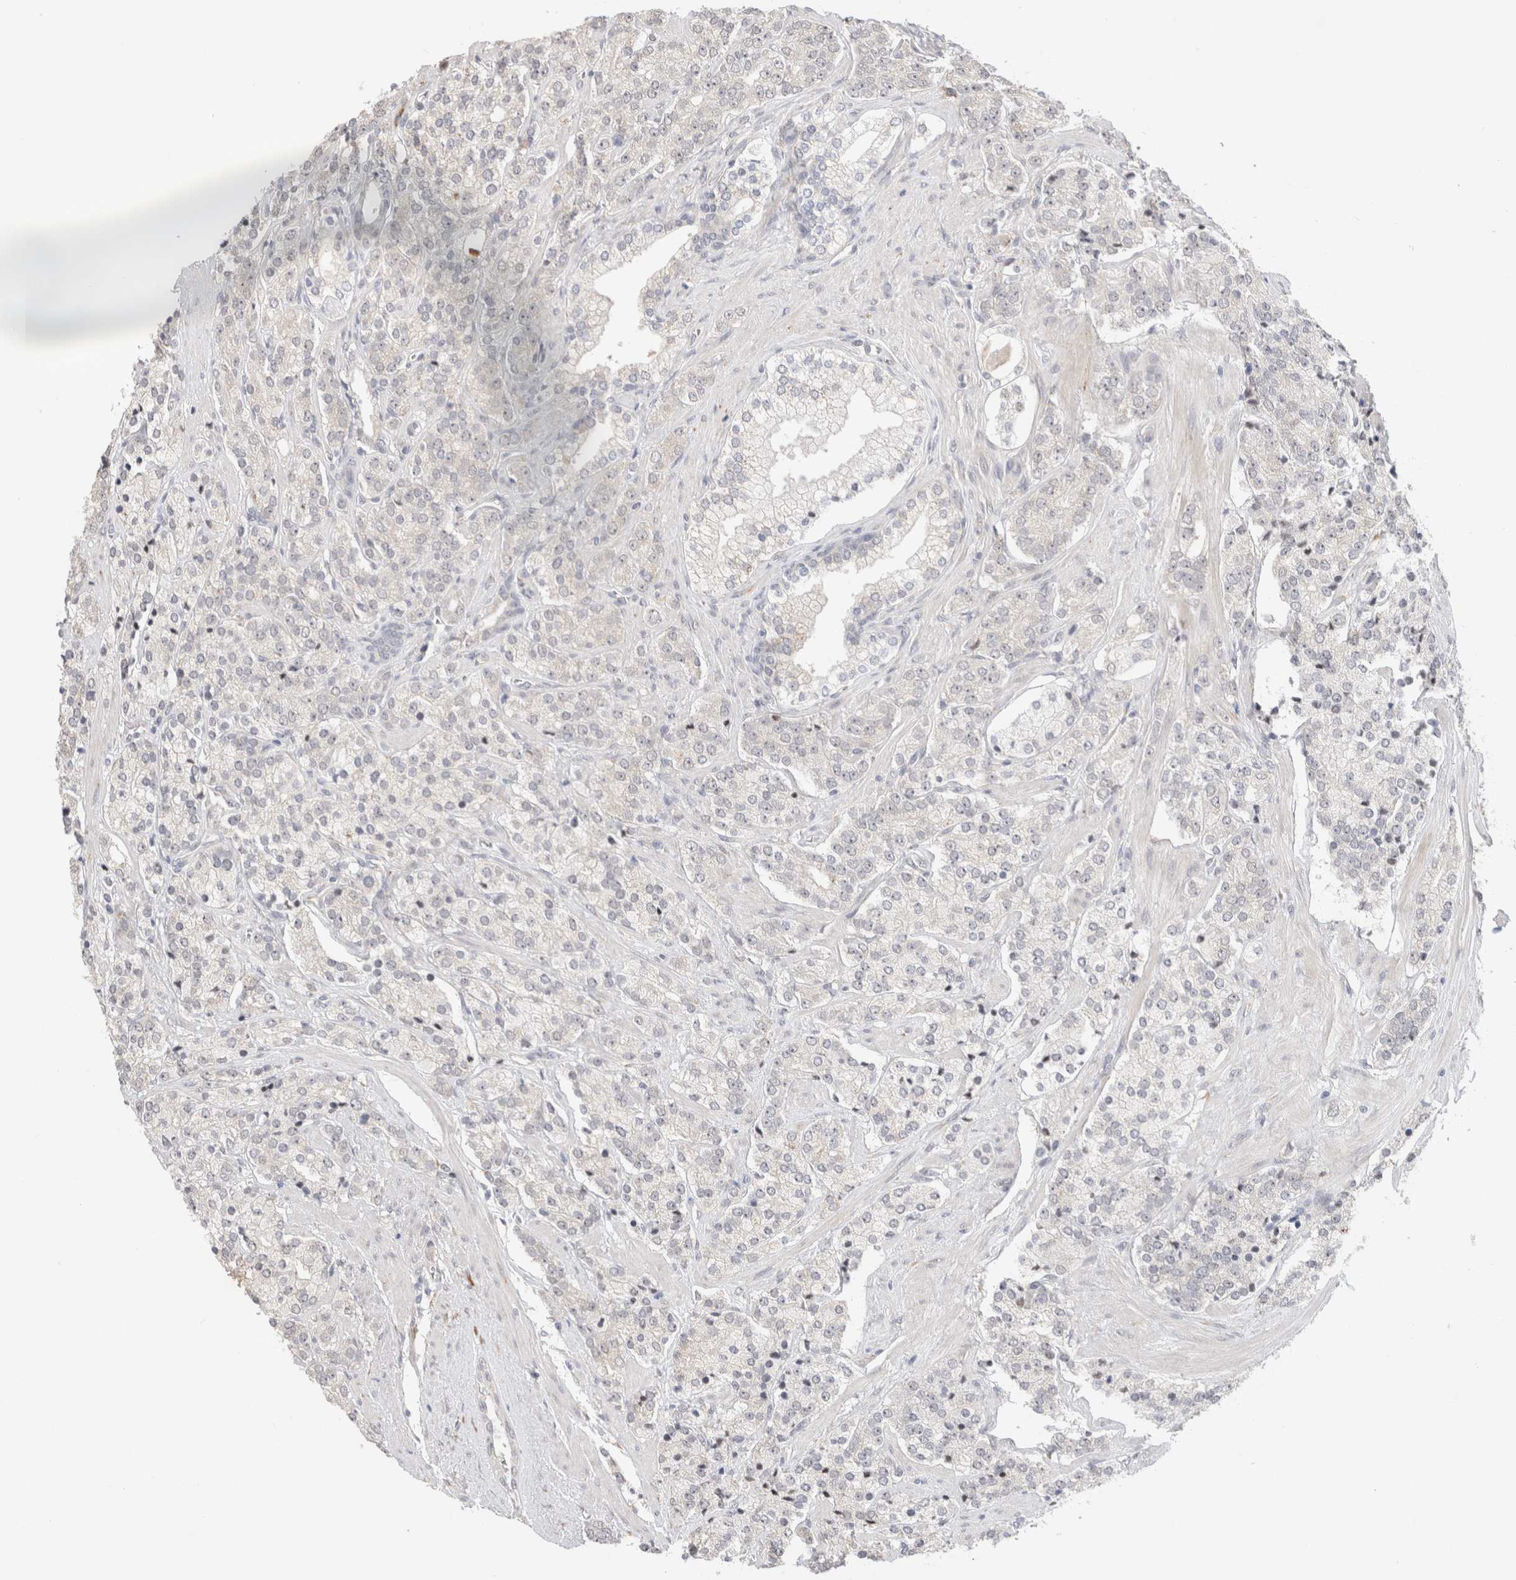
{"staining": {"intensity": "negative", "quantity": "none", "location": "none"}, "tissue": "prostate cancer", "cell_type": "Tumor cells", "image_type": "cancer", "snomed": [{"axis": "morphology", "description": "Adenocarcinoma, High grade"}, {"axis": "topography", "description": "Prostate"}], "caption": "Image shows no significant protein staining in tumor cells of prostate cancer (high-grade adenocarcinoma).", "gene": "HDLBP", "patient": {"sex": "male", "age": 71}}